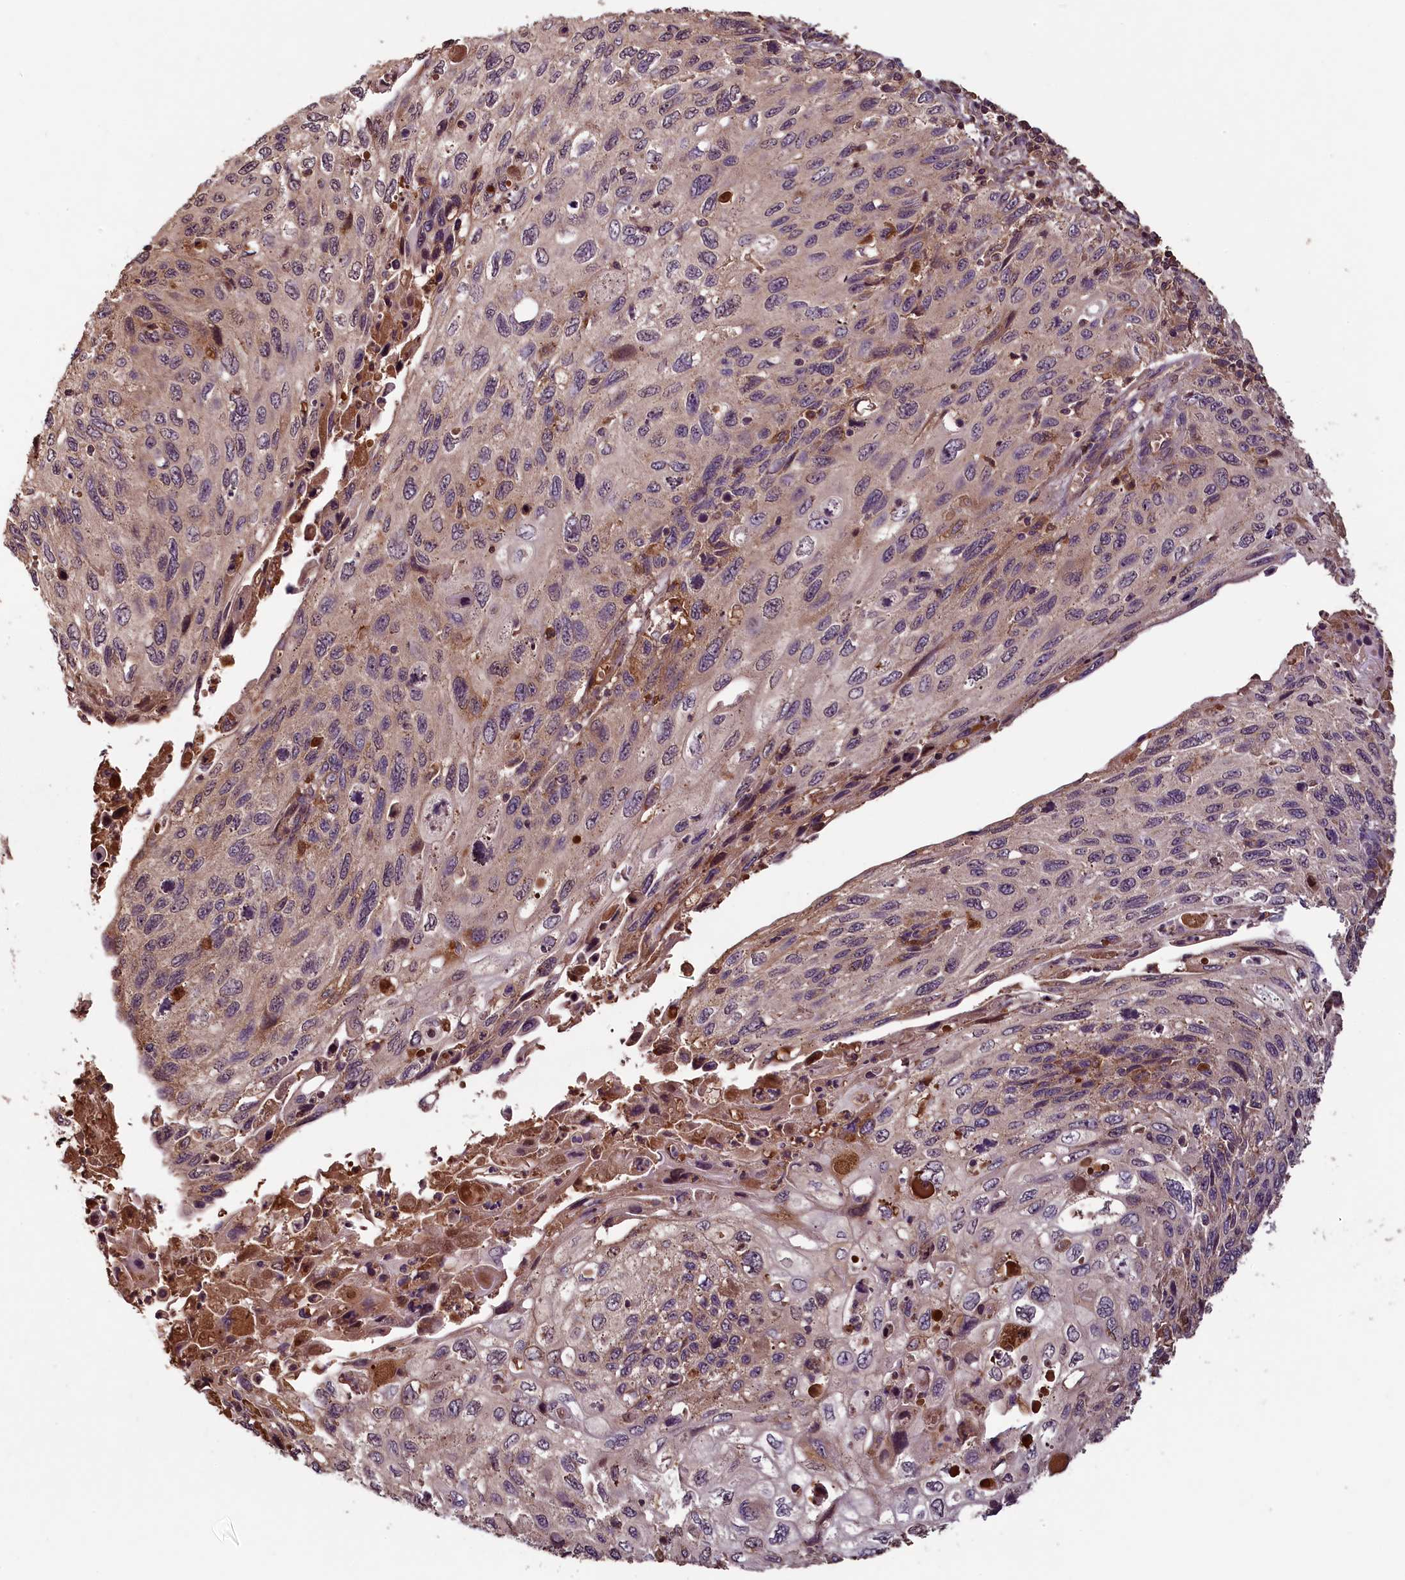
{"staining": {"intensity": "weak", "quantity": "<25%", "location": "cytoplasmic/membranous"}, "tissue": "cervical cancer", "cell_type": "Tumor cells", "image_type": "cancer", "snomed": [{"axis": "morphology", "description": "Squamous cell carcinoma, NOS"}, {"axis": "topography", "description": "Cervix"}], "caption": "Tumor cells are negative for brown protein staining in cervical cancer (squamous cell carcinoma). (DAB (3,3'-diaminobenzidine) immunohistochemistry (IHC) visualized using brightfield microscopy, high magnification).", "gene": "NUDT6", "patient": {"sex": "female", "age": 70}}